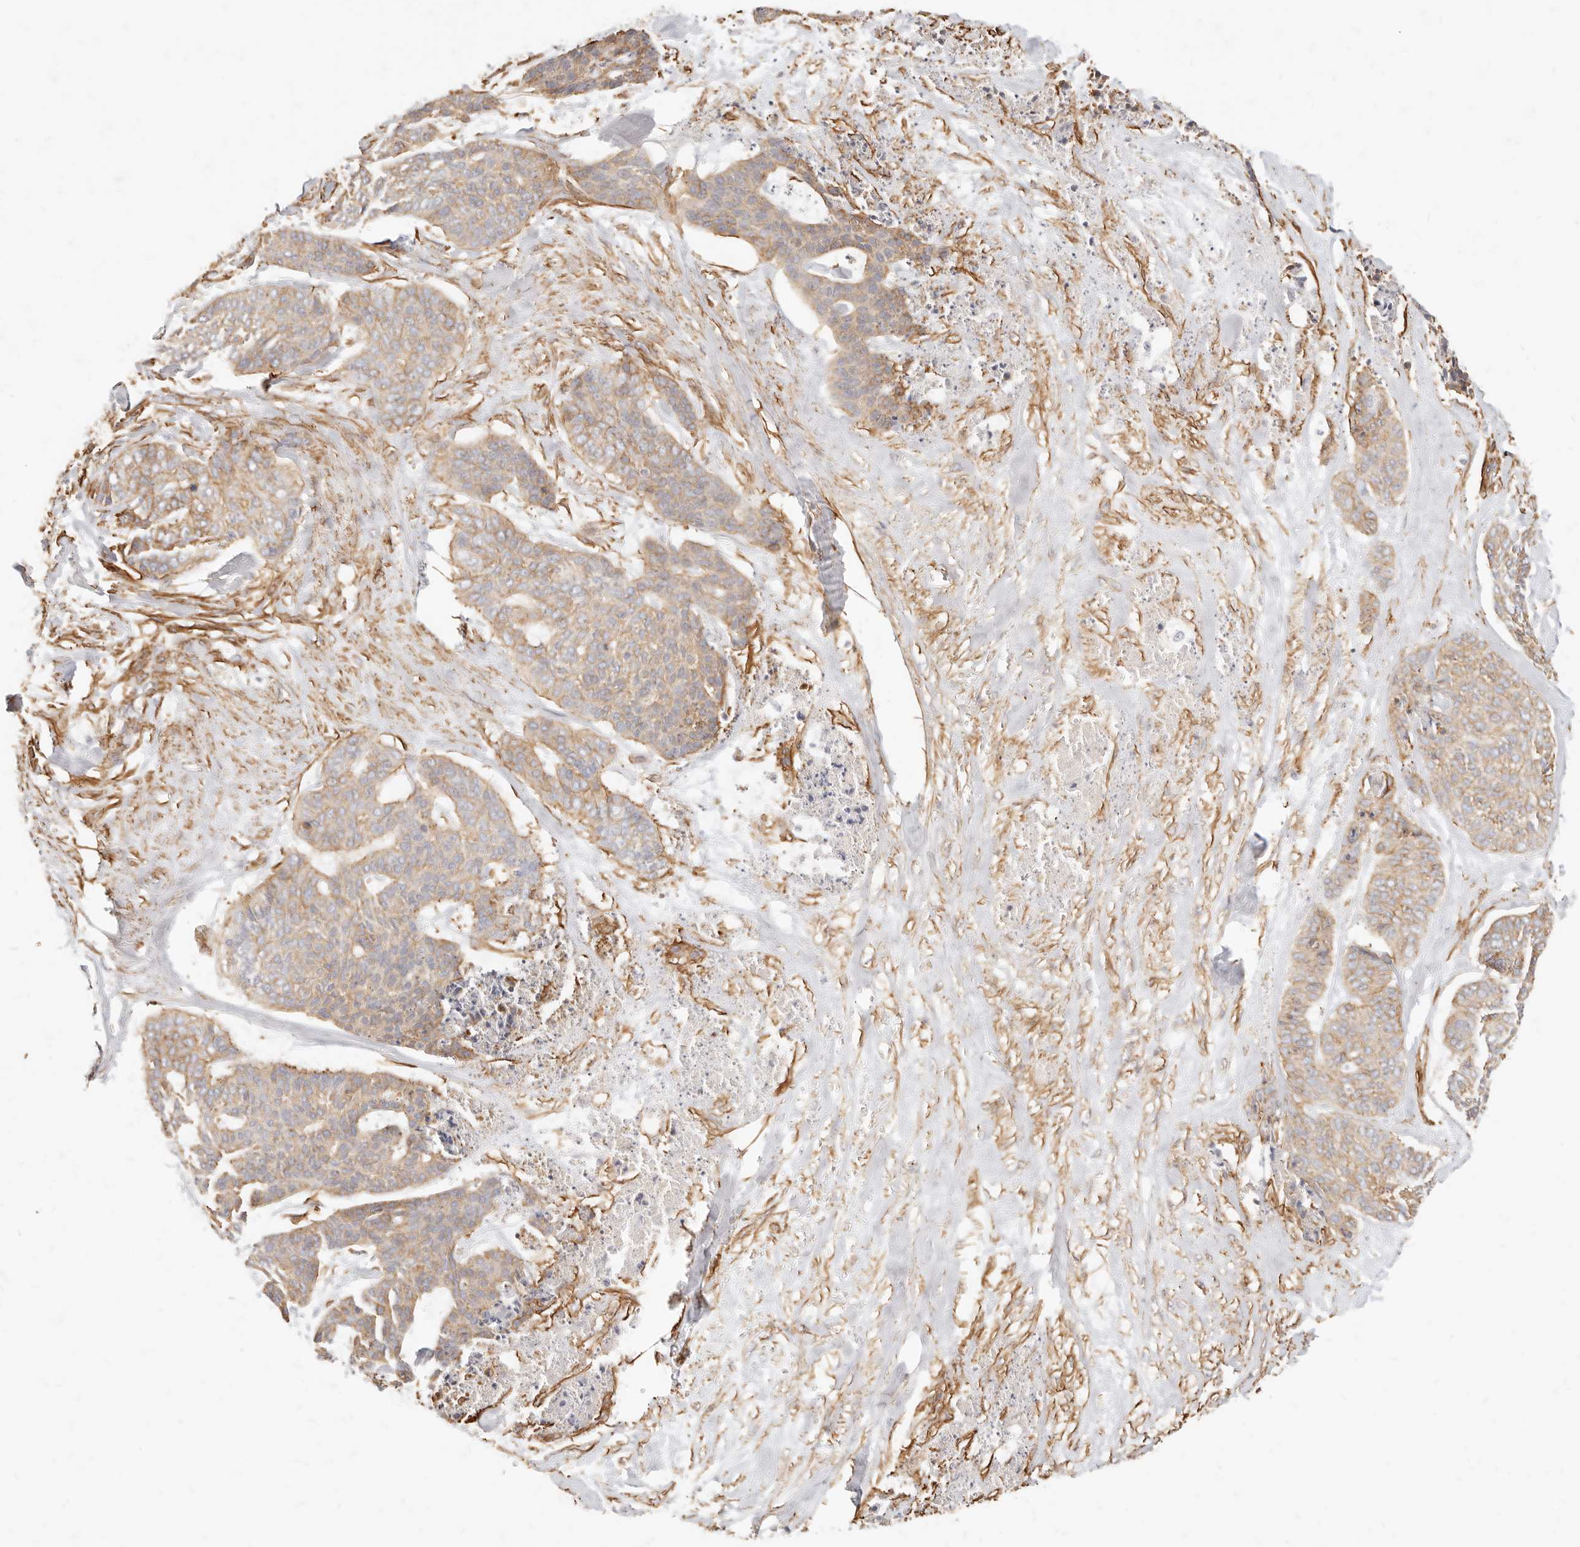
{"staining": {"intensity": "weak", "quantity": ">75%", "location": "cytoplasmic/membranous"}, "tissue": "skin cancer", "cell_type": "Tumor cells", "image_type": "cancer", "snomed": [{"axis": "morphology", "description": "Basal cell carcinoma"}, {"axis": "topography", "description": "Skin"}], "caption": "This is an image of immunohistochemistry staining of skin cancer, which shows weak expression in the cytoplasmic/membranous of tumor cells.", "gene": "TMTC2", "patient": {"sex": "female", "age": 64}}